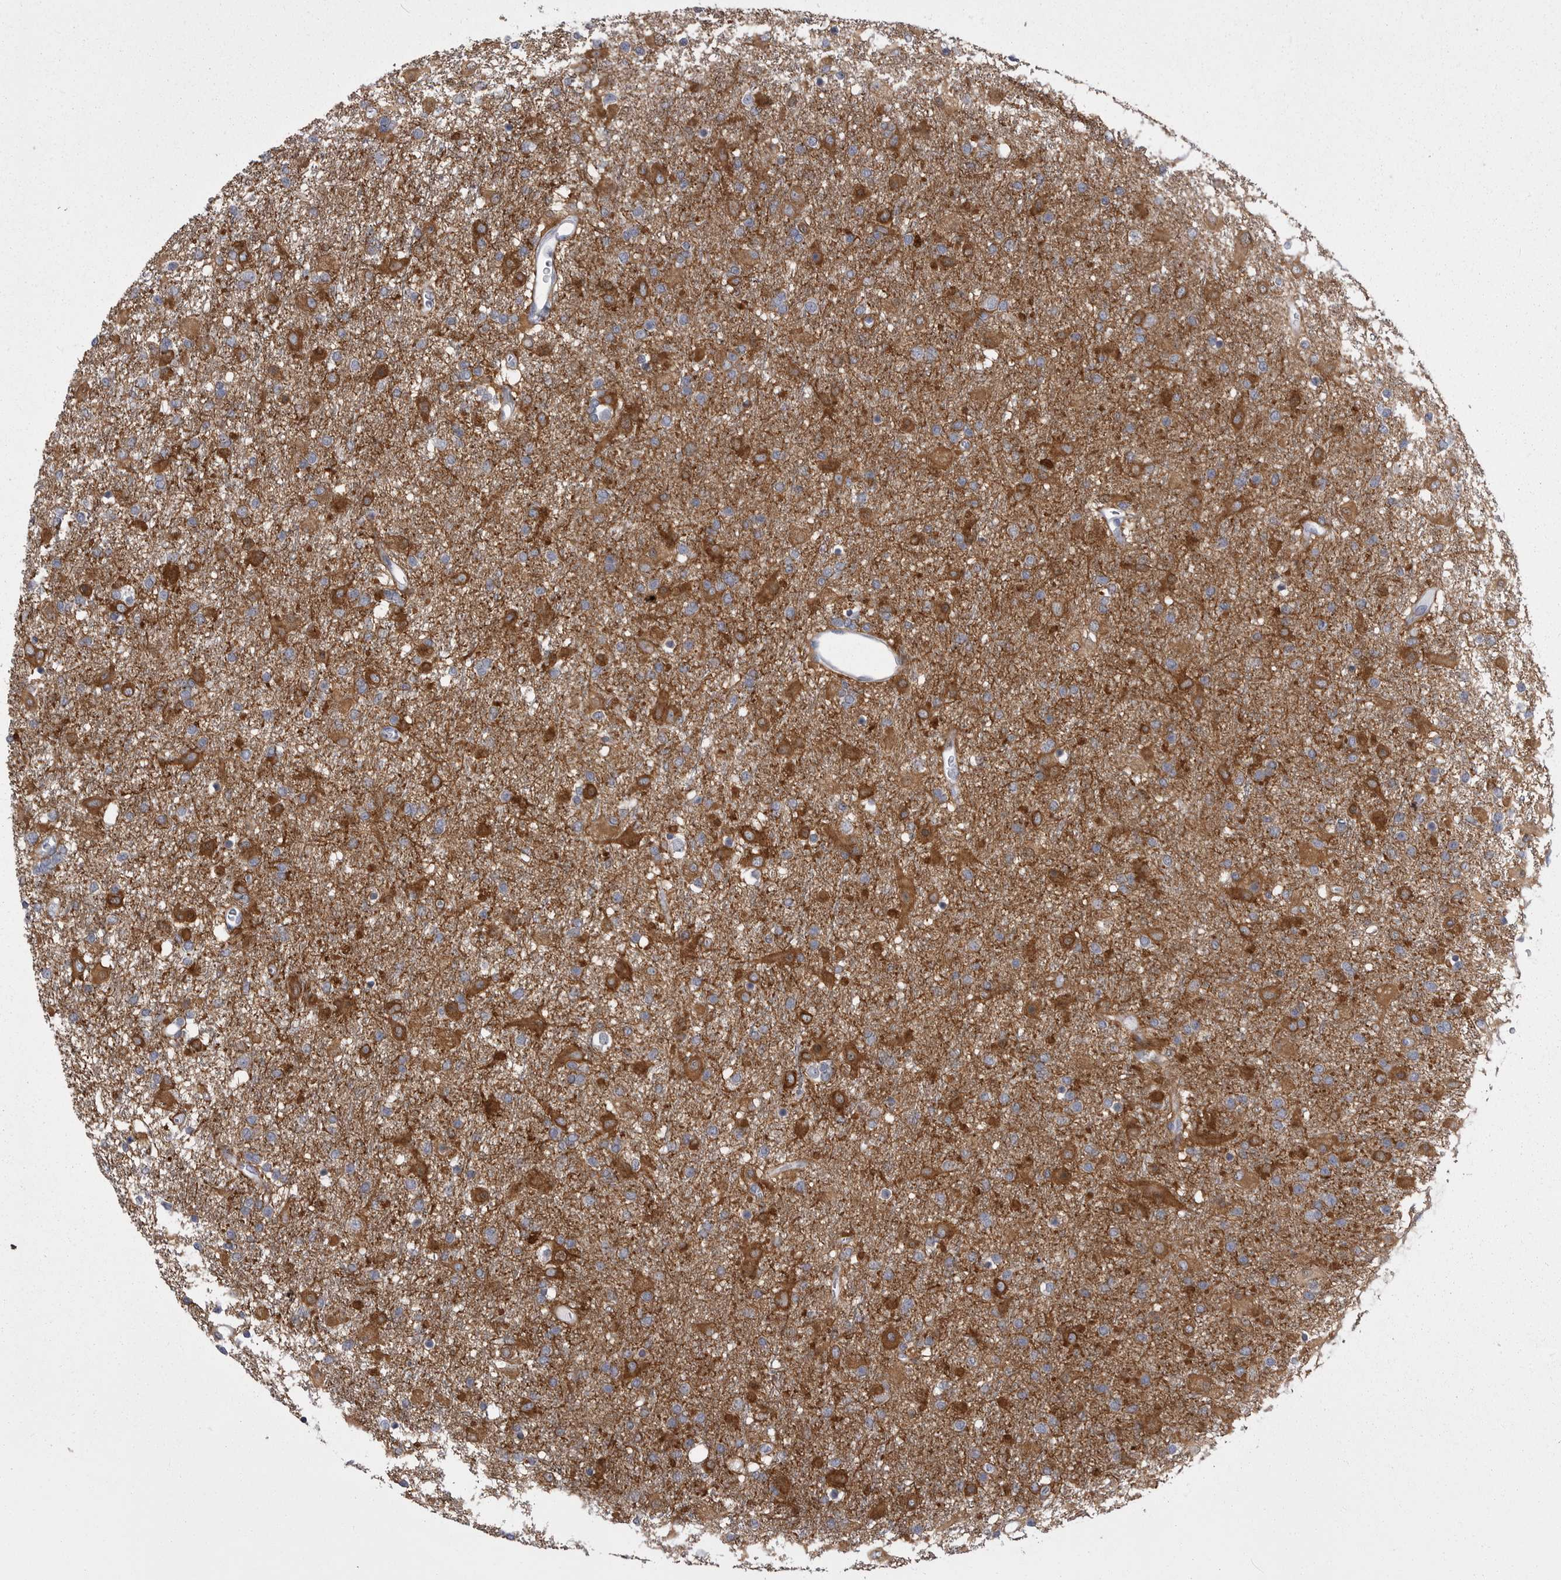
{"staining": {"intensity": "moderate", "quantity": ">75%", "location": "cytoplasmic/membranous"}, "tissue": "glioma", "cell_type": "Tumor cells", "image_type": "cancer", "snomed": [{"axis": "morphology", "description": "Glioma, malignant, Low grade"}, {"axis": "topography", "description": "Brain"}], "caption": "DAB (3,3'-diaminobenzidine) immunohistochemical staining of glioma displays moderate cytoplasmic/membranous protein expression in about >75% of tumor cells.", "gene": "ANK2", "patient": {"sex": "male", "age": 65}}